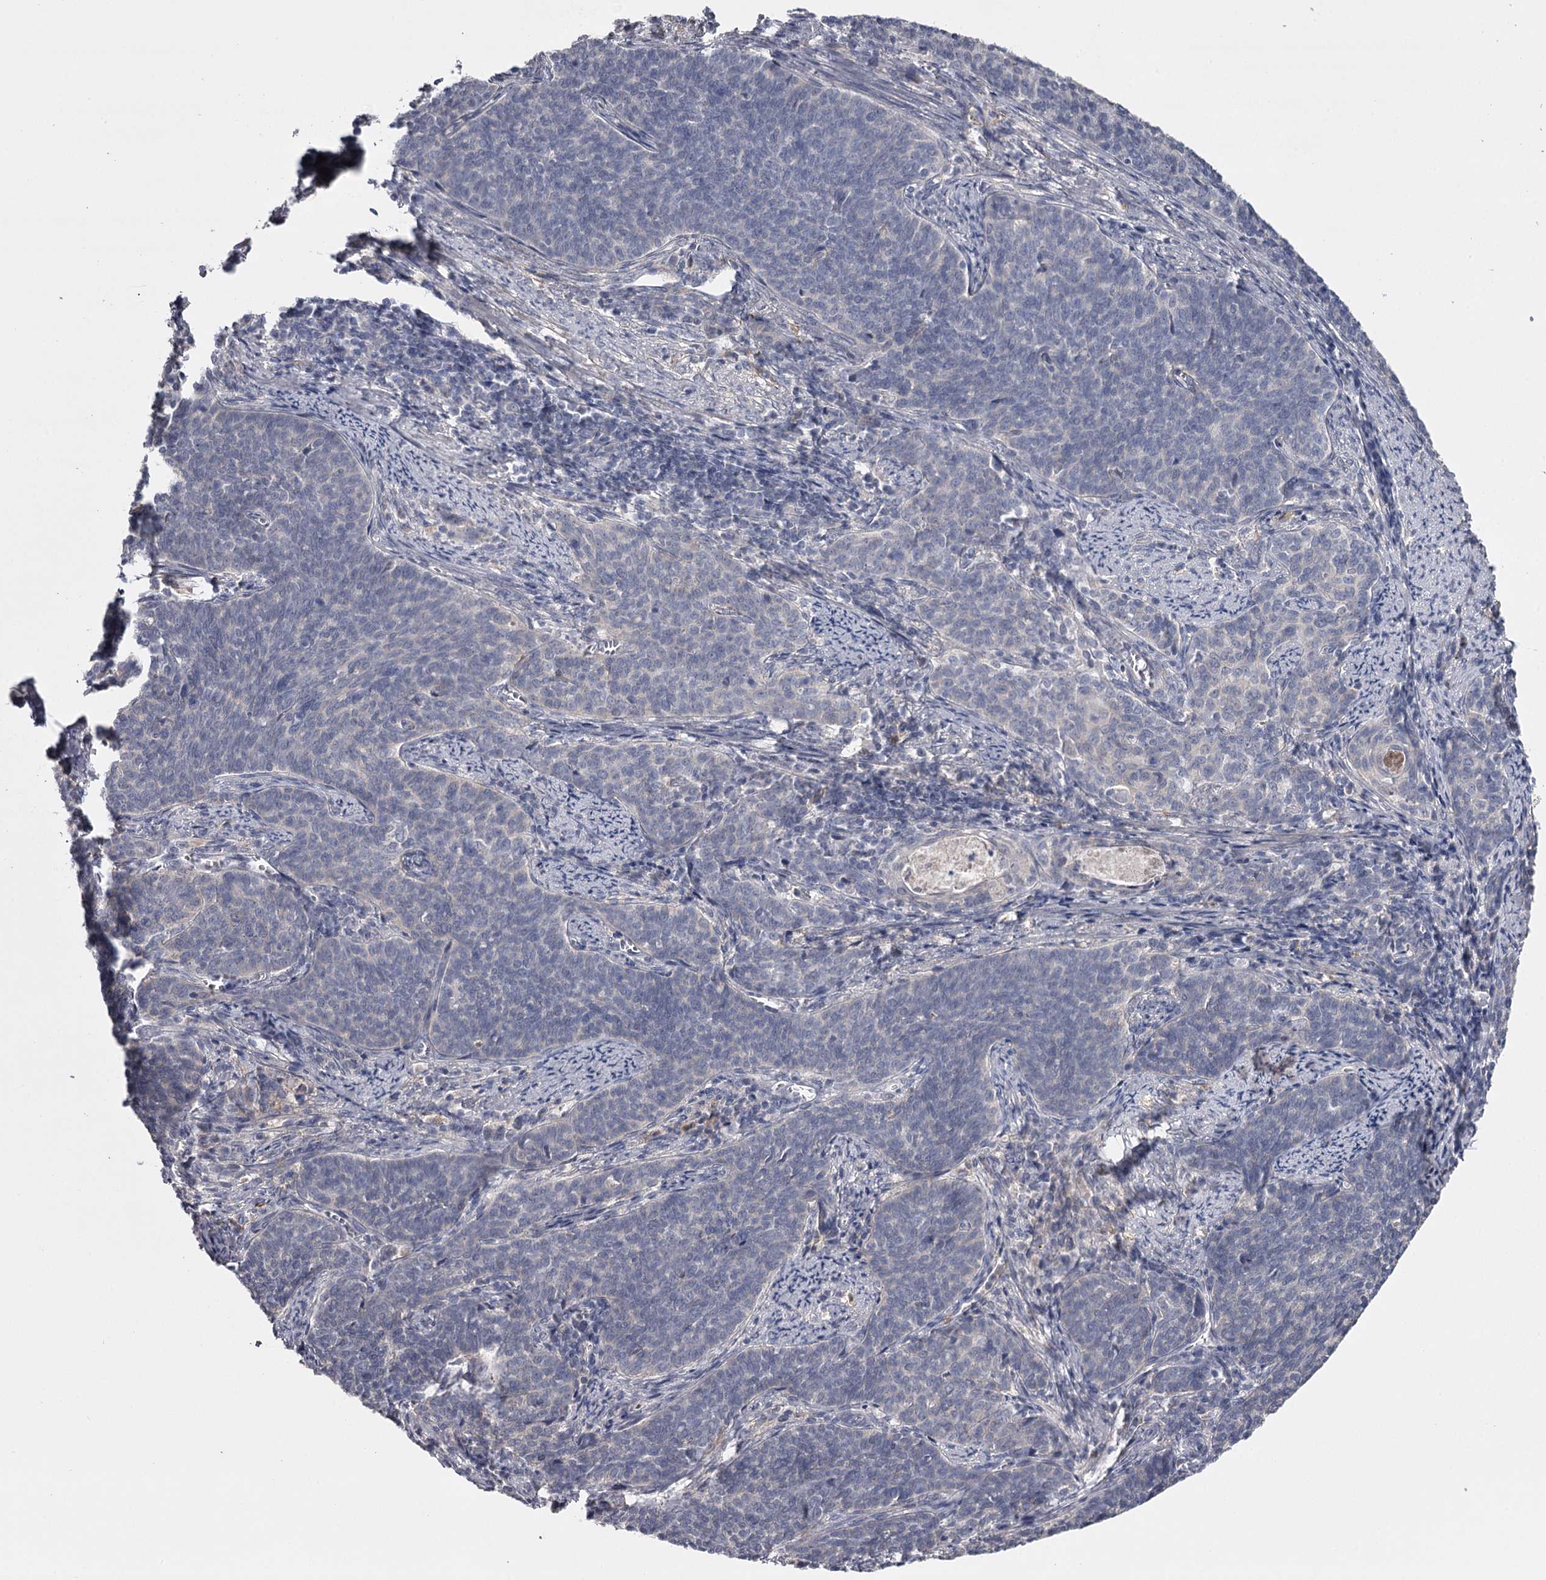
{"staining": {"intensity": "negative", "quantity": "none", "location": "none"}, "tissue": "cervical cancer", "cell_type": "Tumor cells", "image_type": "cancer", "snomed": [{"axis": "morphology", "description": "Squamous cell carcinoma, NOS"}, {"axis": "topography", "description": "Cervix"}], "caption": "Immunohistochemistry of human cervical squamous cell carcinoma displays no expression in tumor cells.", "gene": "FDXACB1", "patient": {"sex": "female", "age": 39}}